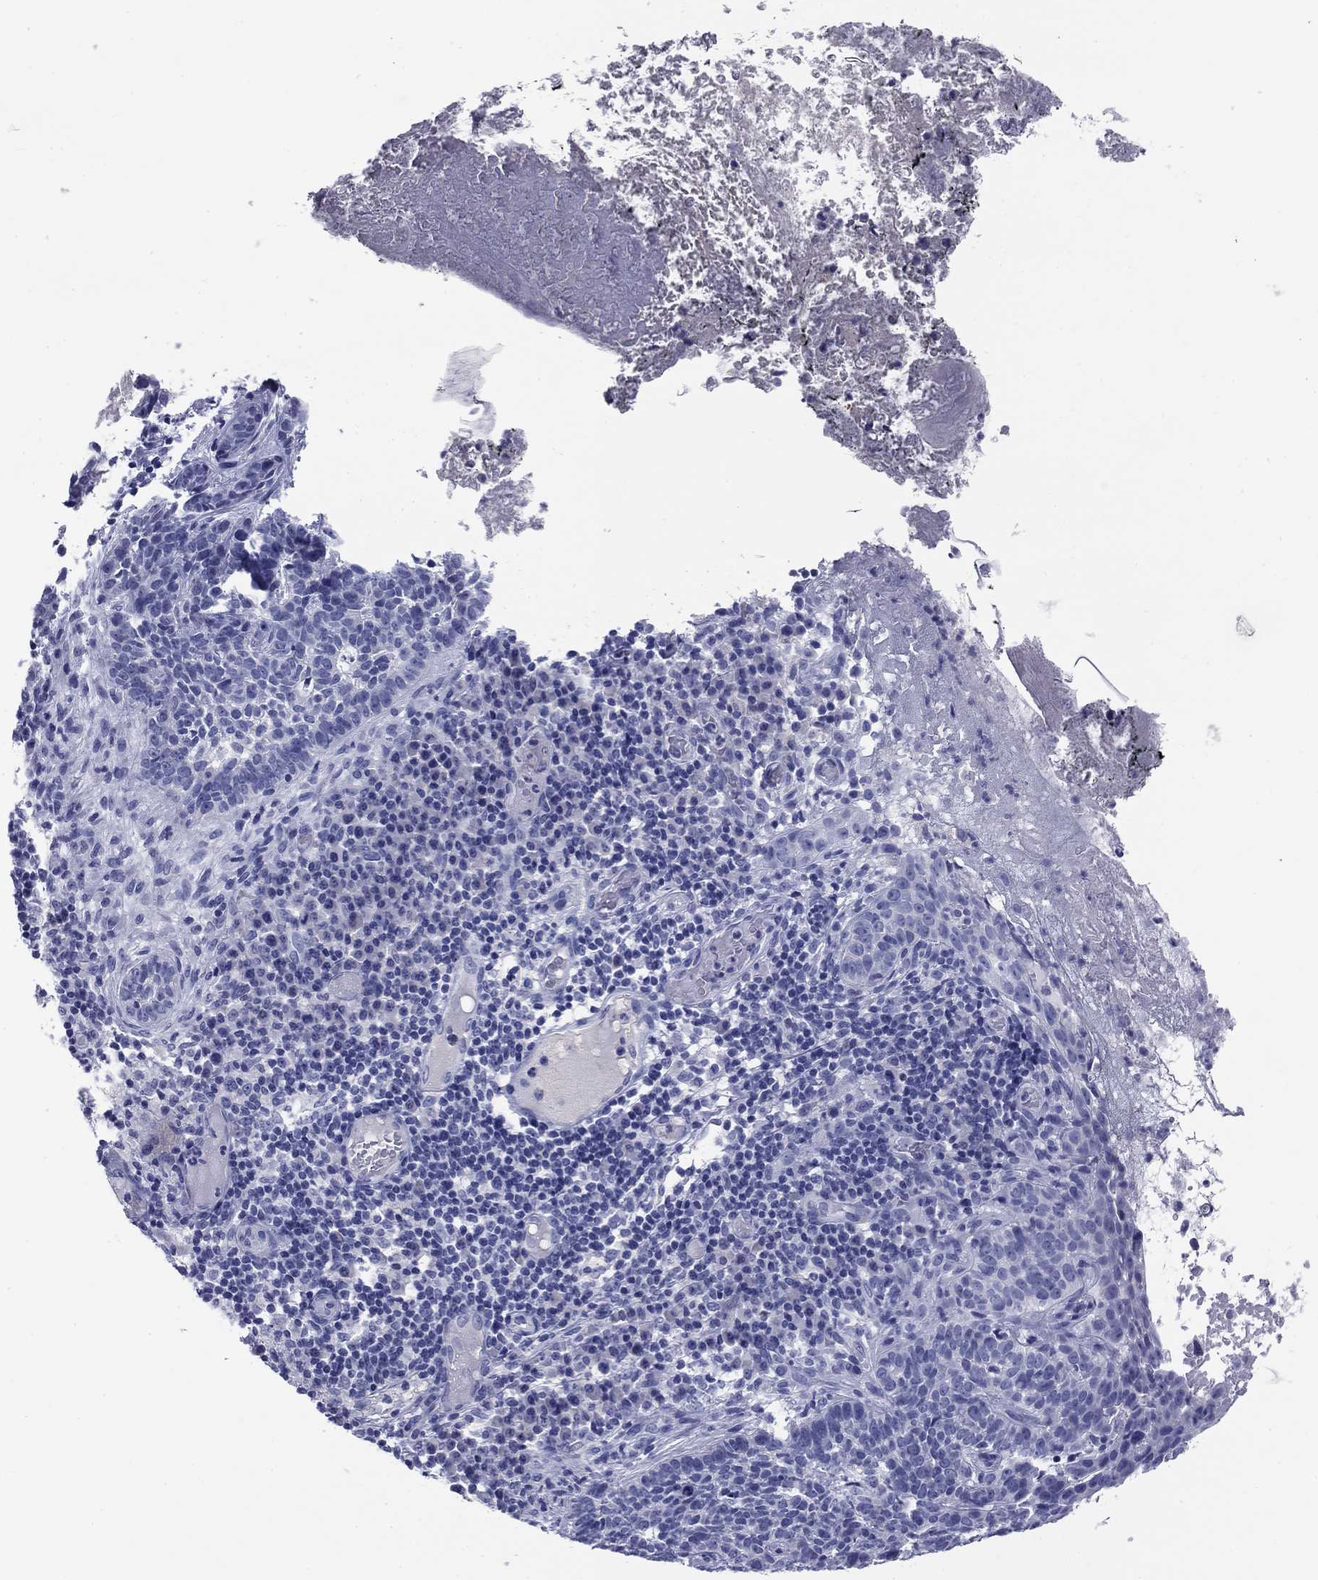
{"staining": {"intensity": "negative", "quantity": "none", "location": "none"}, "tissue": "skin cancer", "cell_type": "Tumor cells", "image_type": "cancer", "snomed": [{"axis": "morphology", "description": "Basal cell carcinoma"}, {"axis": "topography", "description": "Skin"}], "caption": "Tumor cells are negative for brown protein staining in skin basal cell carcinoma.", "gene": "ABCC2", "patient": {"sex": "female", "age": 69}}